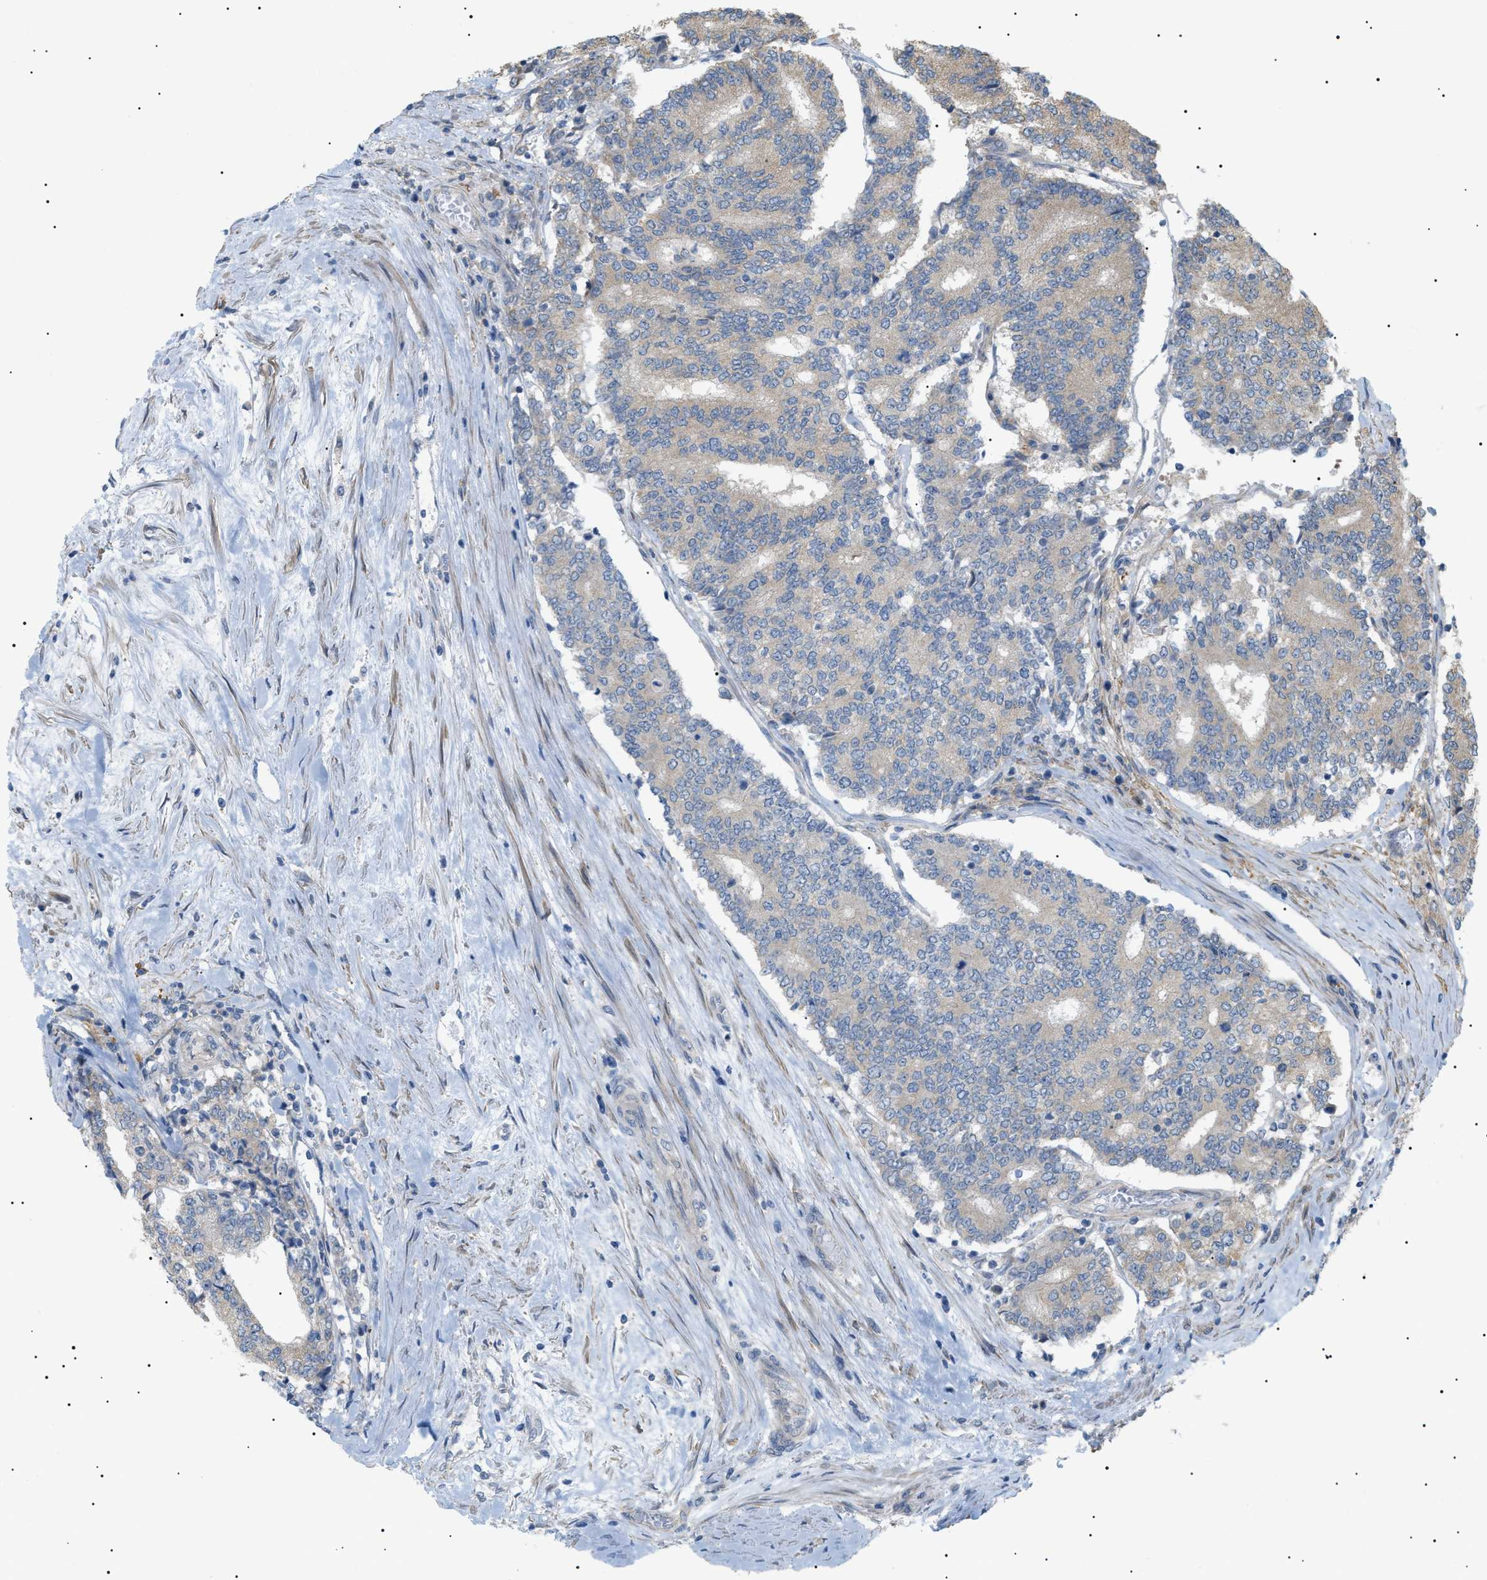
{"staining": {"intensity": "negative", "quantity": "none", "location": "none"}, "tissue": "prostate cancer", "cell_type": "Tumor cells", "image_type": "cancer", "snomed": [{"axis": "morphology", "description": "Normal tissue, NOS"}, {"axis": "morphology", "description": "Adenocarcinoma, High grade"}, {"axis": "topography", "description": "Prostate"}, {"axis": "topography", "description": "Seminal veicle"}], "caption": "A high-resolution photomicrograph shows immunohistochemistry (IHC) staining of prostate cancer (adenocarcinoma (high-grade)), which shows no significant positivity in tumor cells. The staining is performed using DAB brown chromogen with nuclei counter-stained in using hematoxylin.", "gene": "IRS2", "patient": {"sex": "male", "age": 55}}